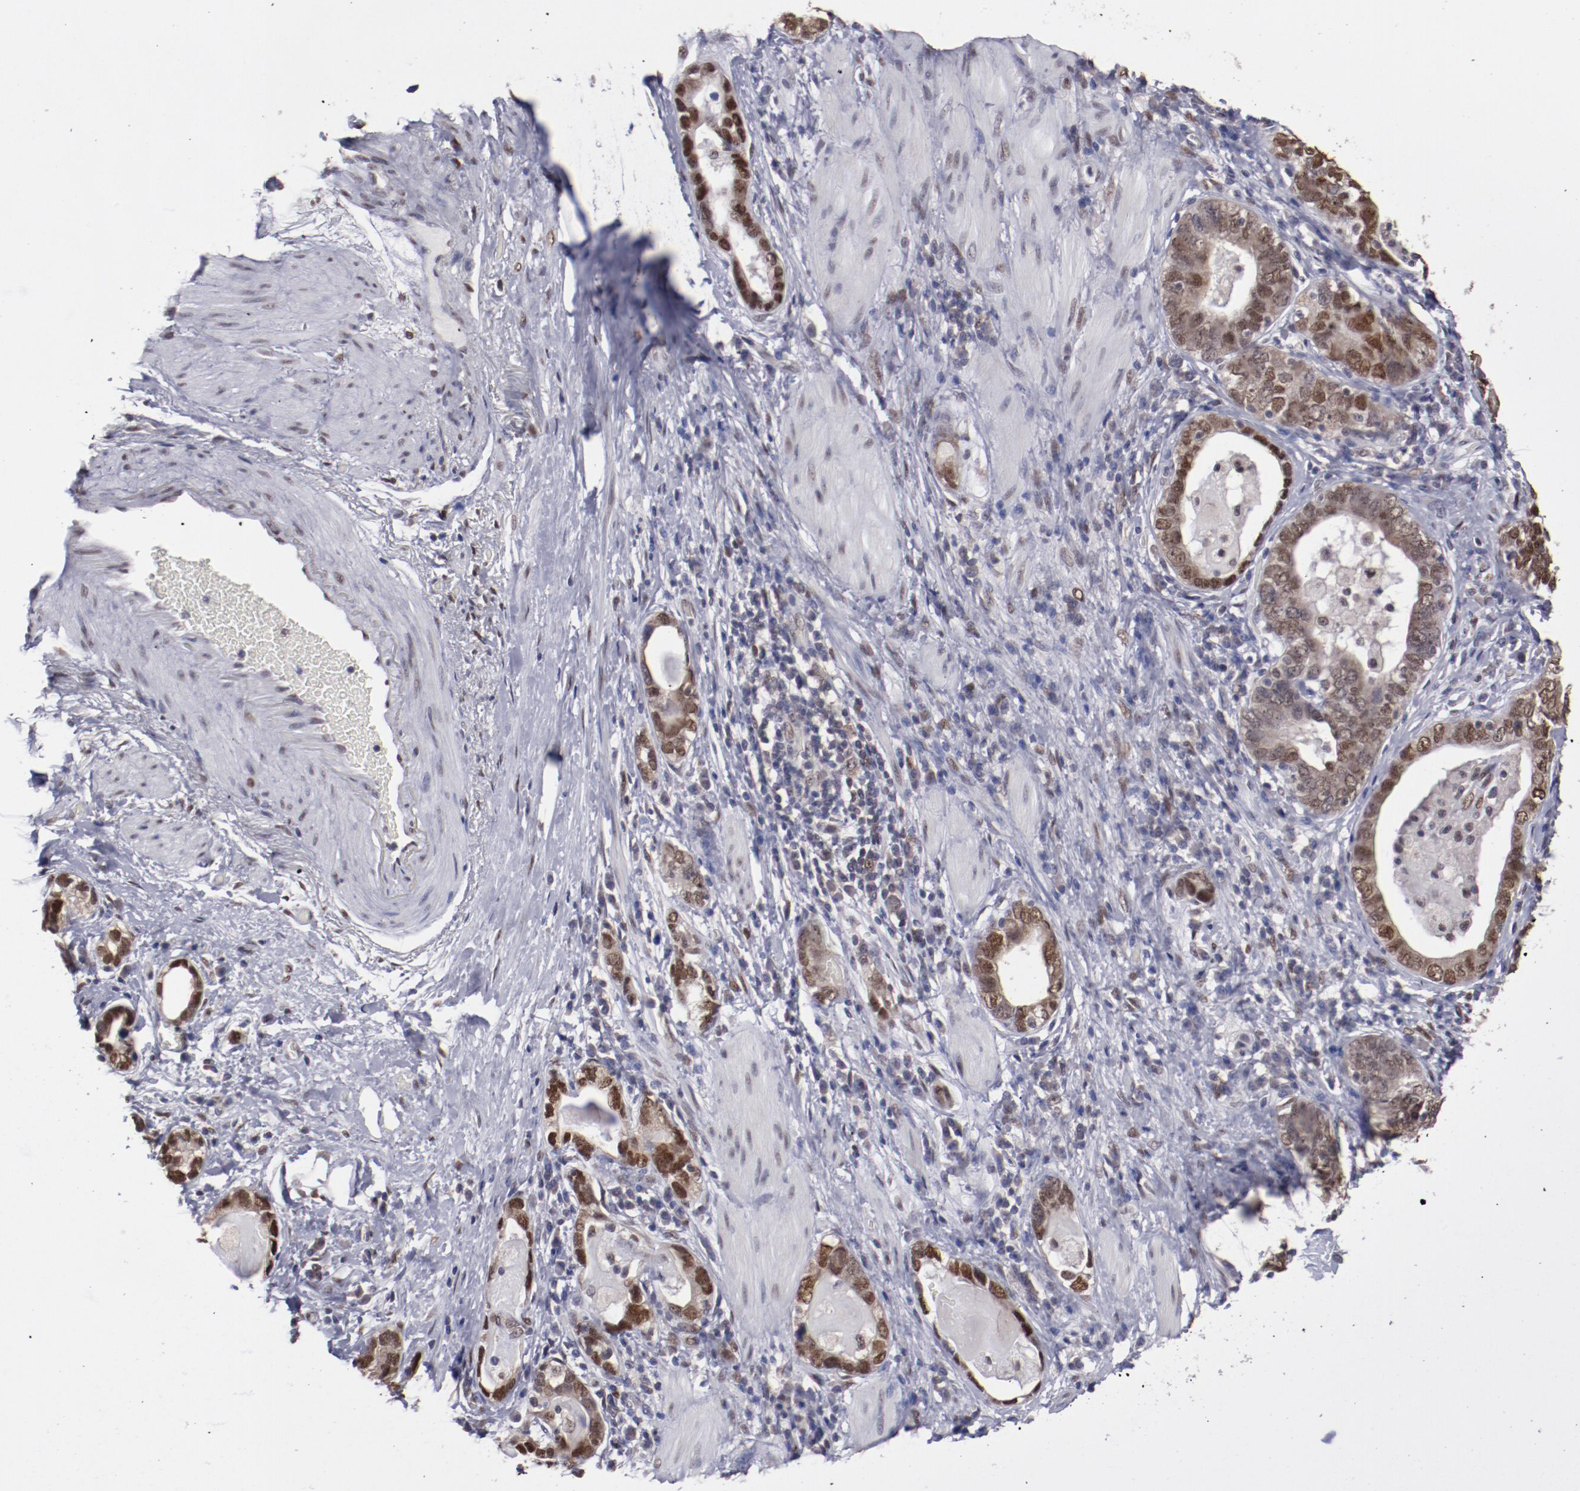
{"staining": {"intensity": "moderate", "quantity": ">75%", "location": "cytoplasmic/membranous,nuclear"}, "tissue": "stomach cancer", "cell_type": "Tumor cells", "image_type": "cancer", "snomed": [{"axis": "morphology", "description": "Adenocarcinoma, NOS"}, {"axis": "topography", "description": "Stomach, lower"}], "caption": "A histopathology image showing moderate cytoplasmic/membranous and nuclear positivity in about >75% of tumor cells in stomach cancer (adenocarcinoma), as visualized by brown immunohistochemical staining.", "gene": "ARNT", "patient": {"sex": "female", "age": 93}}